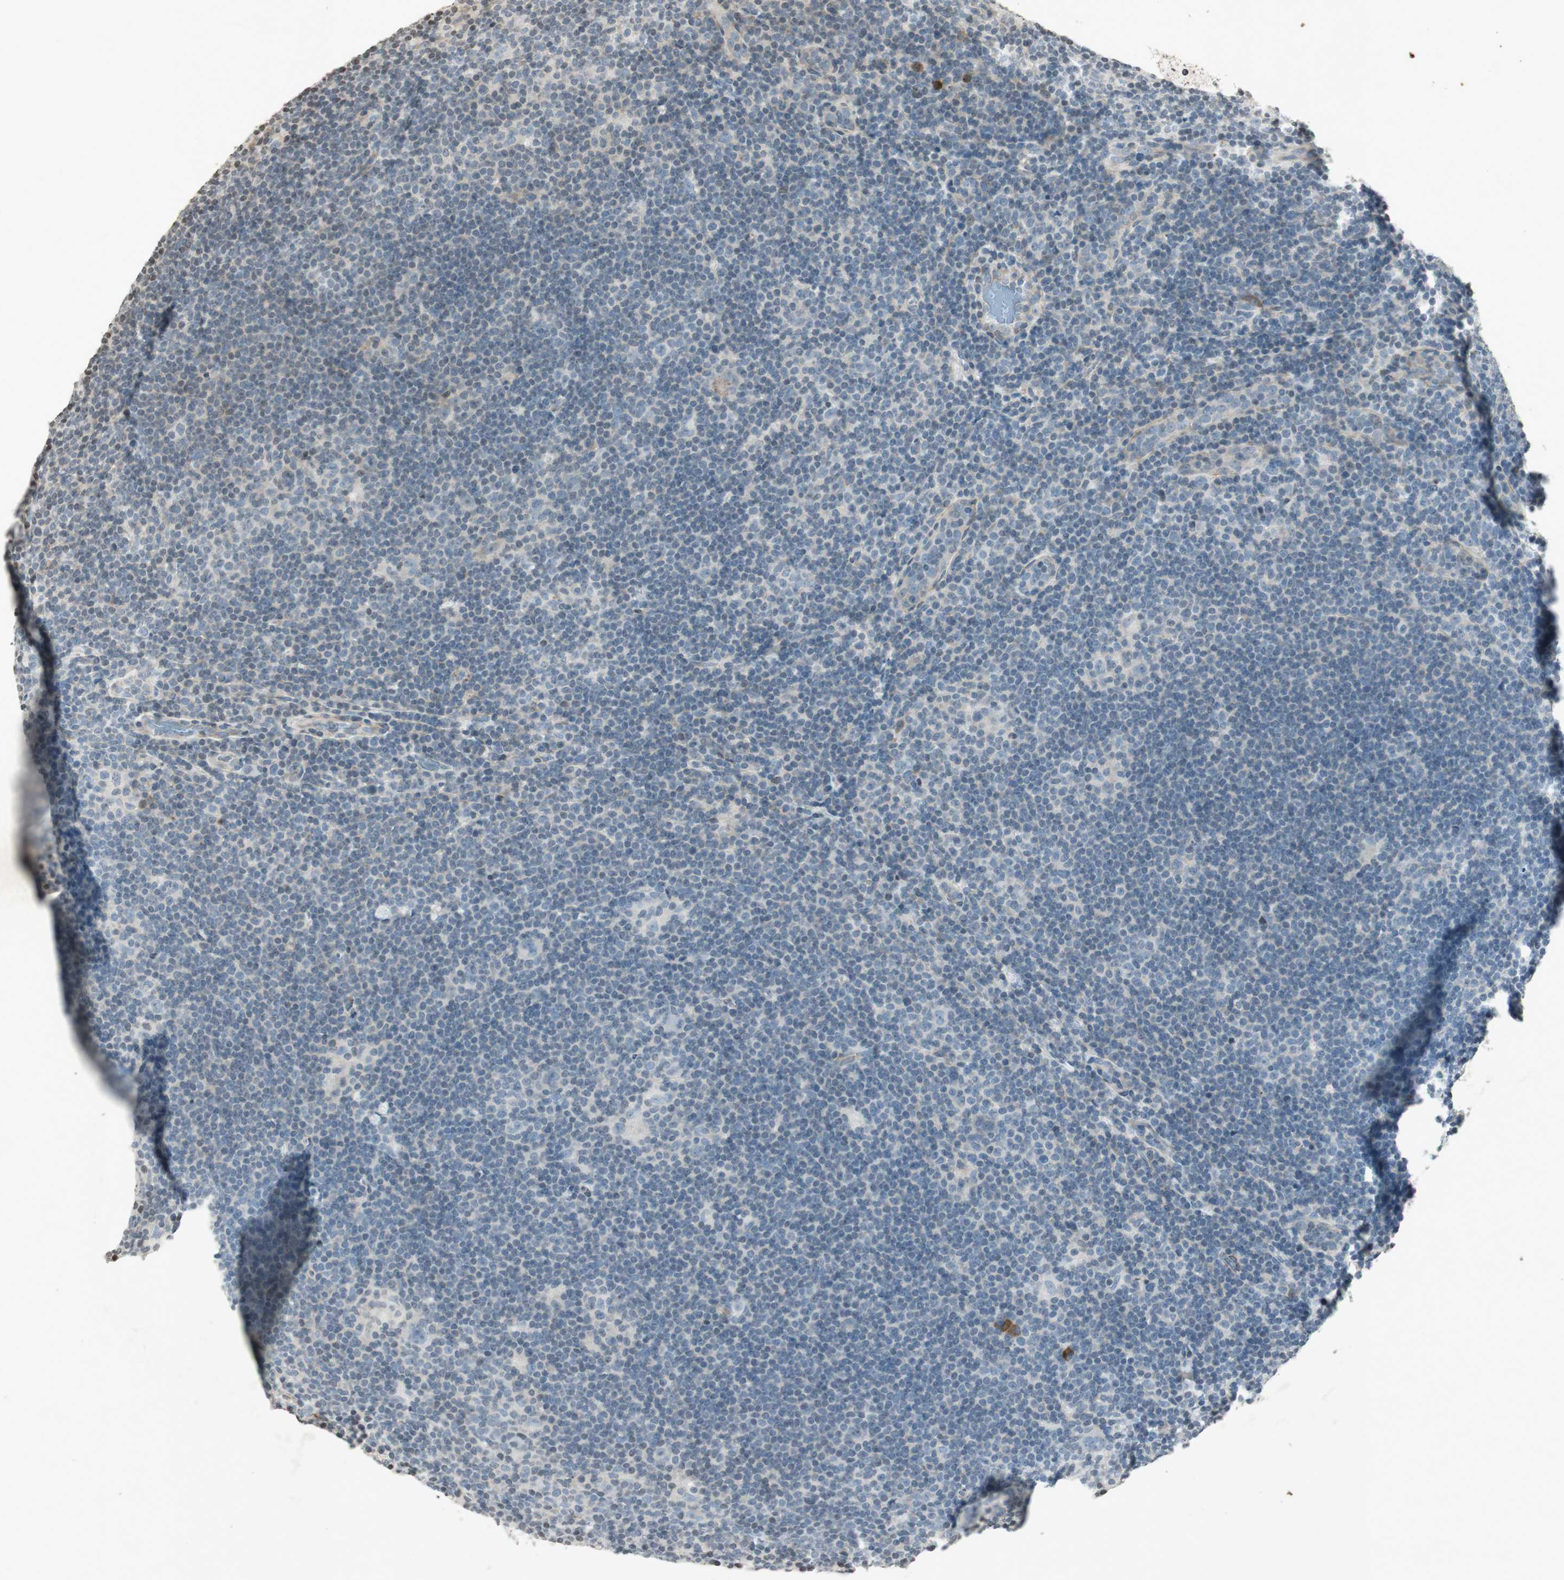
{"staining": {"intensity": "negative", "quantity": "none", "location": "none"}, "tissue": "lymphoma", "cell_type": "Tumor cells", "image_type": "cancer", "snomed": [{"axis": "morphology", "description": "Hodgkin's disease, NOS"}, {"axis": "topography", "description": "Lymph node"}], "caption": "Photomicrograph shows no protein positivity in tumor cells of lymphoma tissue.", "gene": "PRKG1", "patient": {"sex": "female", "age": 57}}